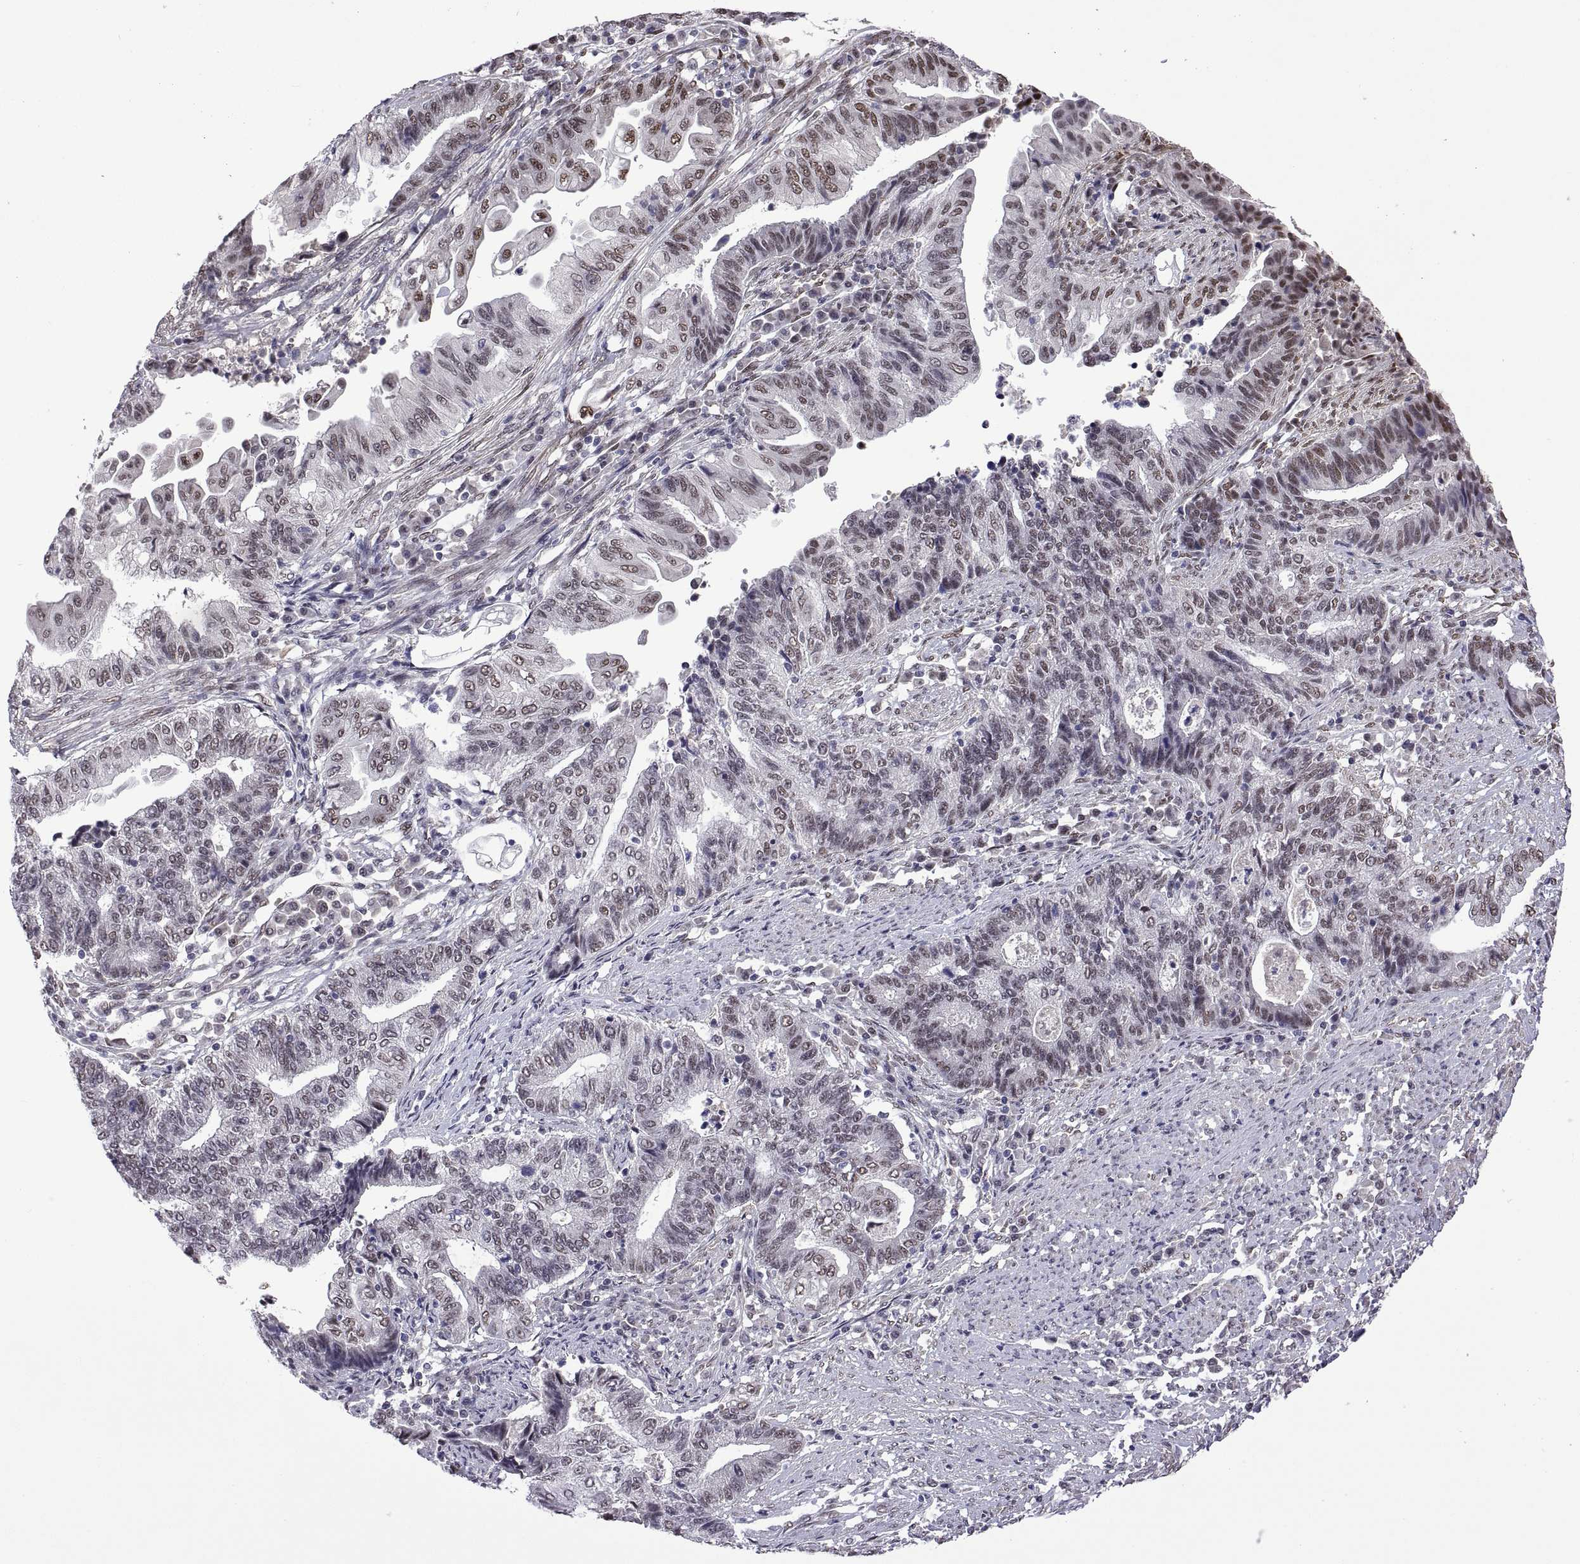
{"staining": {"intensity": "weak", "quantity": "25%-75%", "location": "nuclear"}, "tissue": "endometrial cancer", "cell_type": "Tumor cells", "image_type": "cancer", "snomed": [{"axis": "morphology", "description": "Adenocarcinoma, NOS"}, {"axis": "topography", "description": "Uterus"}, {"axis": "topography", "description": "Endometrium"}], "caption": "Adenocarcinoma (endometrial) was stained to show a protein in brown. There is low levels of weak nuclear positivity in approximately 25%-75% of tumor cells.", "gene": "NR4A1", "patient": {"sex": "female", "age": 54}}